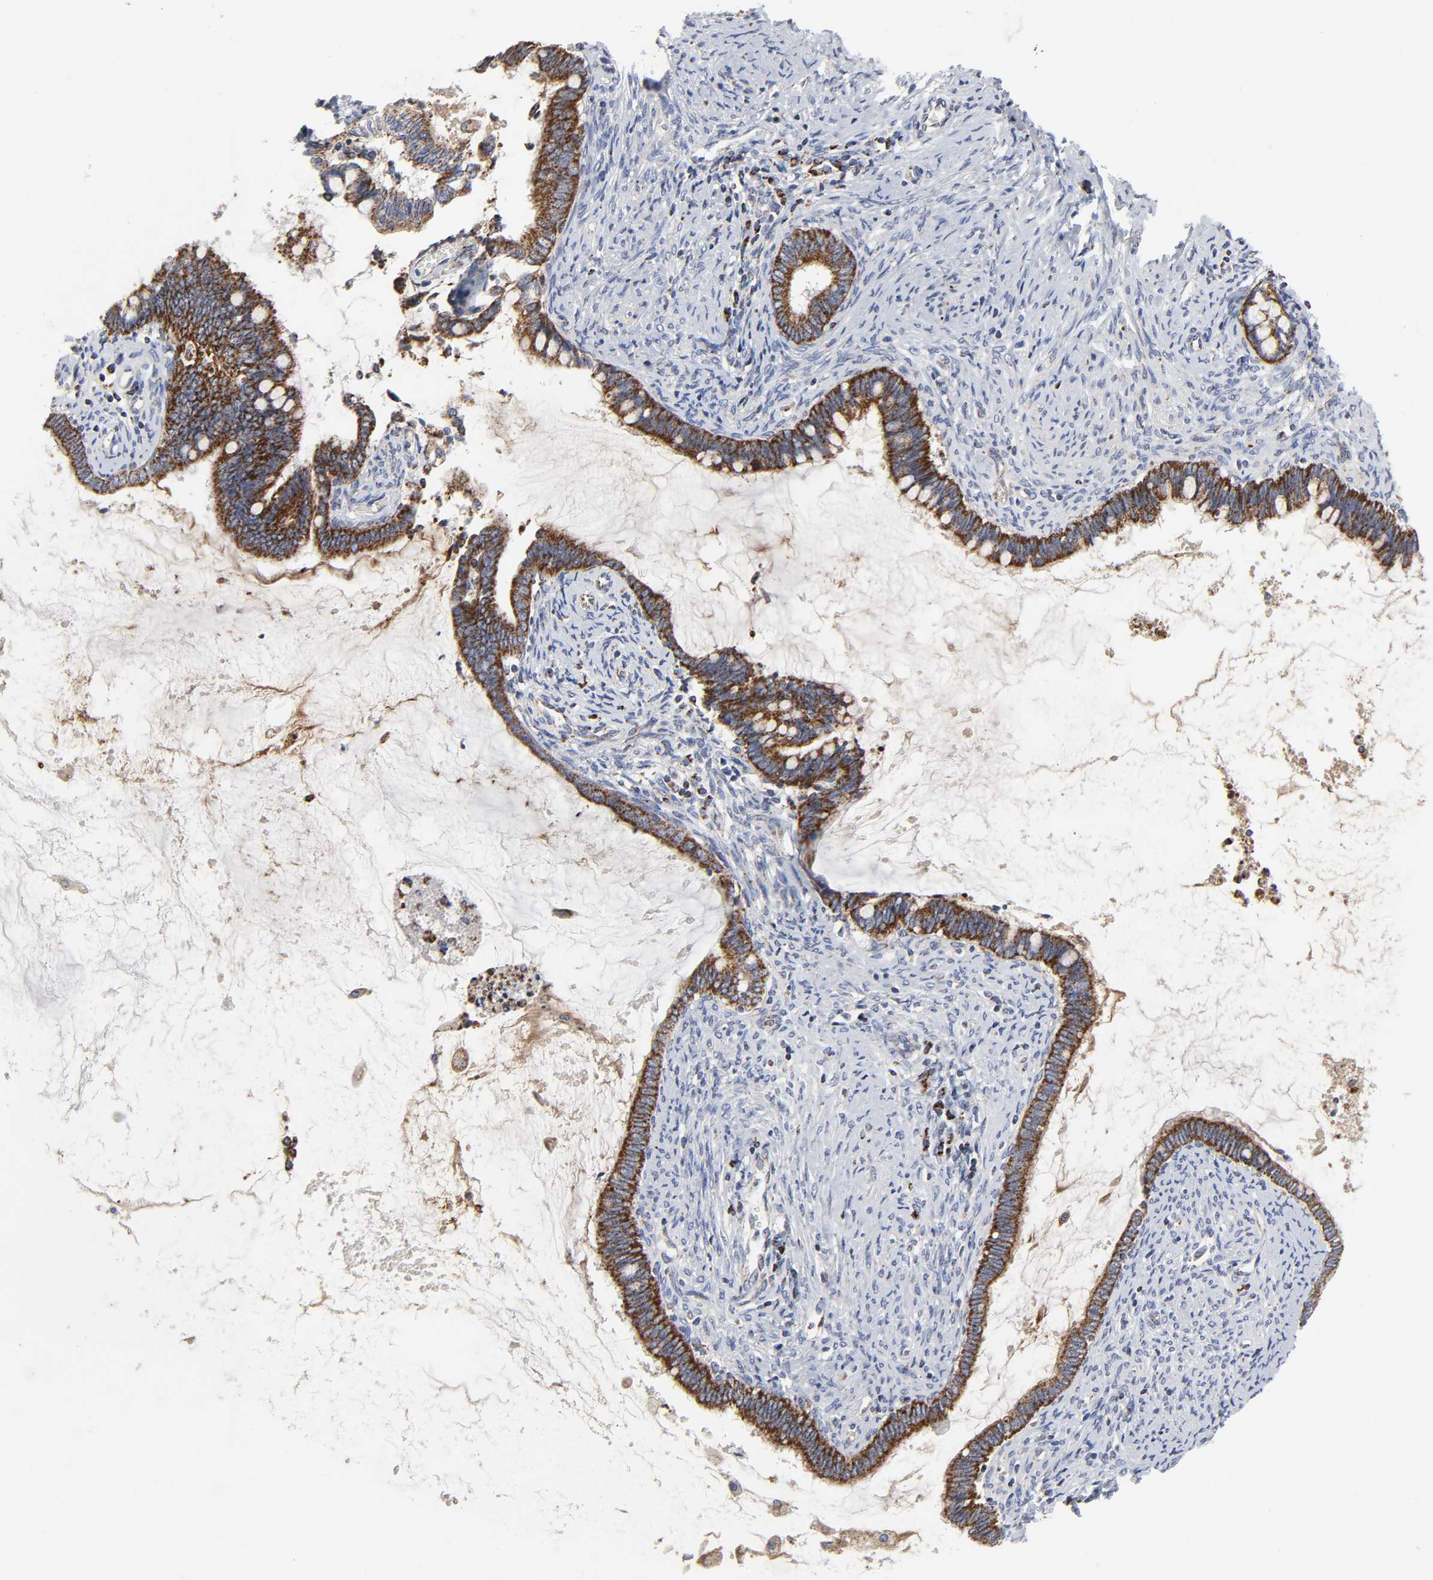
{"staining": {"intensity": "strong", "quantity": ">75%", "location": "cytoplasmic/membranous"}, "tissue": "cervical cancer", "cell_type": "Tumor cells", "image_type": "cancer", "snomed": [{"axis": "morphology", "description": "Adenocarcinoma, NOS"}, {"axis": "topography", "description": "Cervix"}], "caption": "Strong cytoplasmic/membranous expression is identified in about >75% of tumor cells in cervical adenocarcinoma. (IHC, brightfield microscopy, high magnification).", "gene": "AOPEP", "patient": {"sex": "female", "age": 44}}